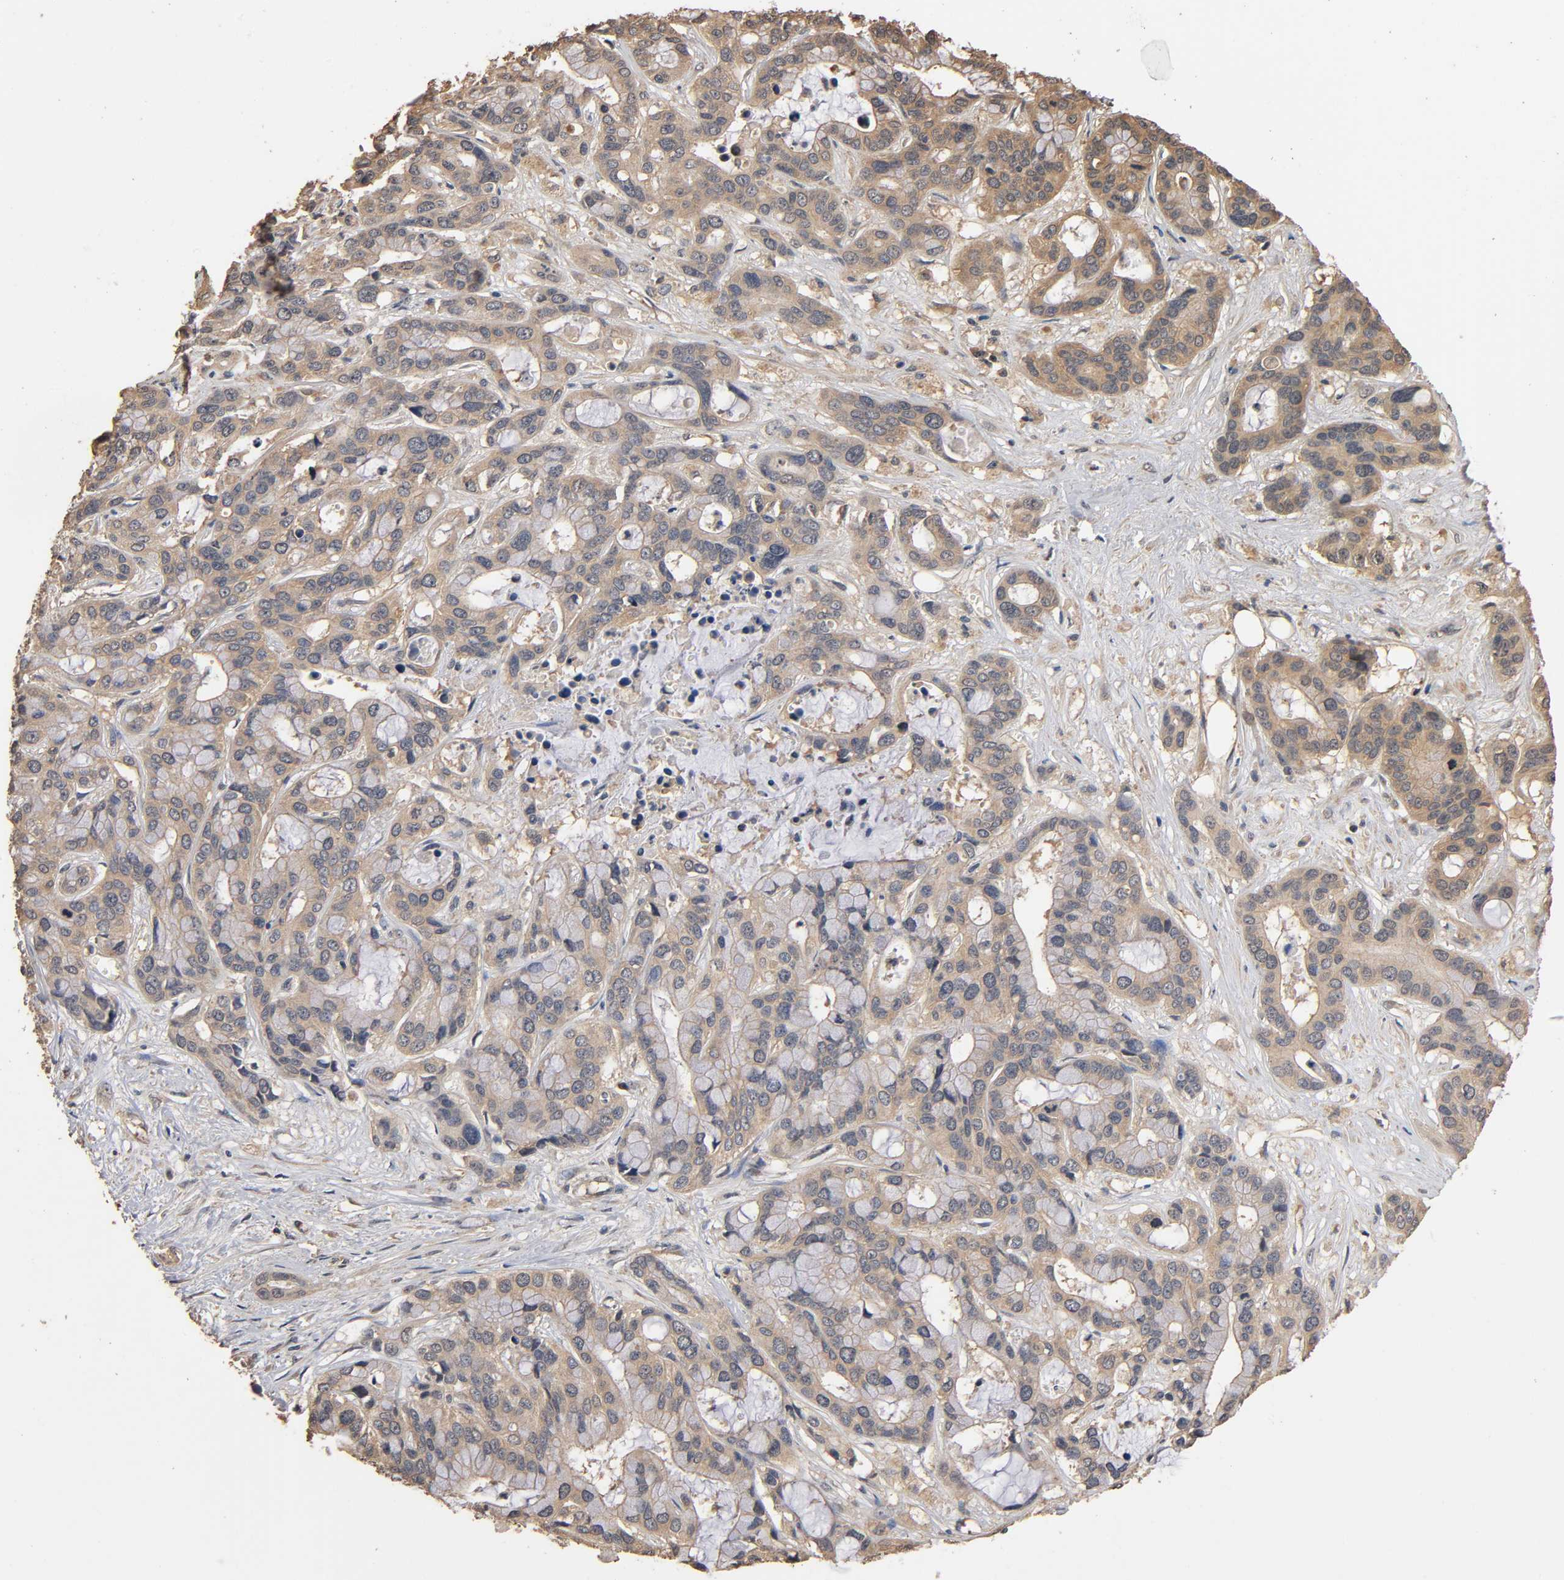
{"staining": {"intensity": "weak", "quantity": ">75%", "location": "cytoplasmic/membranous"}, "tissue": "liver cancer", "cell_type": "Tumor cells", "image_type": "cancer", "snomed": [{"axis": "morphology", "description": "Cholangiocarcinoma"}, {"axis": "topography", "description": "Liver"}], "caption": "Immunohistochemistry (IHC) micrograph of neoplastic tissue: human liver cancer (cholangiocarcinoma) stained using IHC displays low levels of weak protein expression localized specifically in the cytoplasmic/membranous of tumor cells, appearing as a cytoplasmic/membranous brown color.", "gene": "ARHGEF7", "patient": {"sex": "female", "age": 65}}